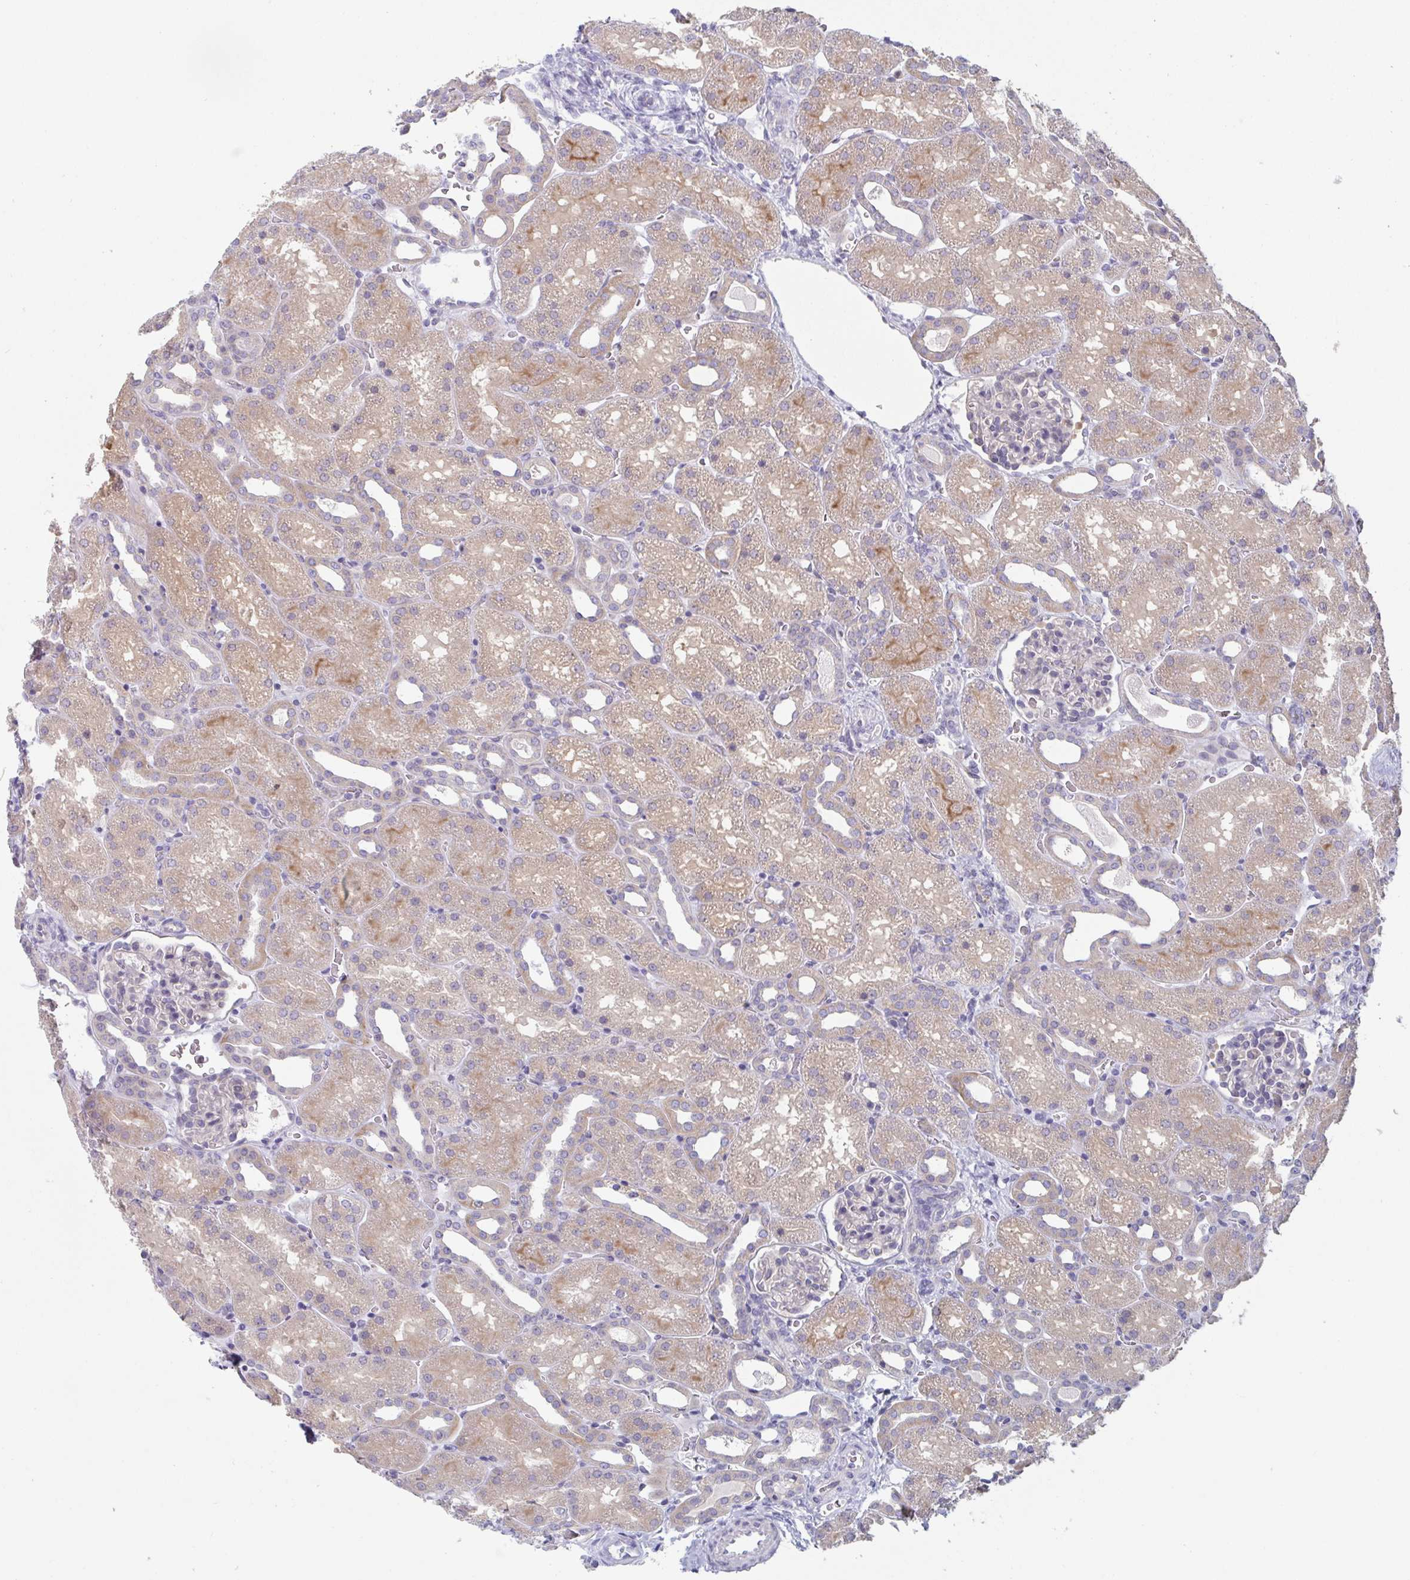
{"staining": {"intensity": "negative", "quantity": "none", "location": "none"}, "tissue": "kidney", "cell_type": "Cells in glomeruli", "image_type": "normal", "snomed": [{"axis": "morphology", "description": "Normal tissue, NOS"}, {"axis": "topography", "description": "Kidney"}], "caption": "High magnification brightfield microscopy of unremarkable kidney stained with DAB (3,3'-diaminobenzidine) (brown) and counterstained with hematoxylin (blue): cells in glomeruli show no significant positivity.", "gene": "PTPRD", "patient": {"sex": "male", "age": 2}}